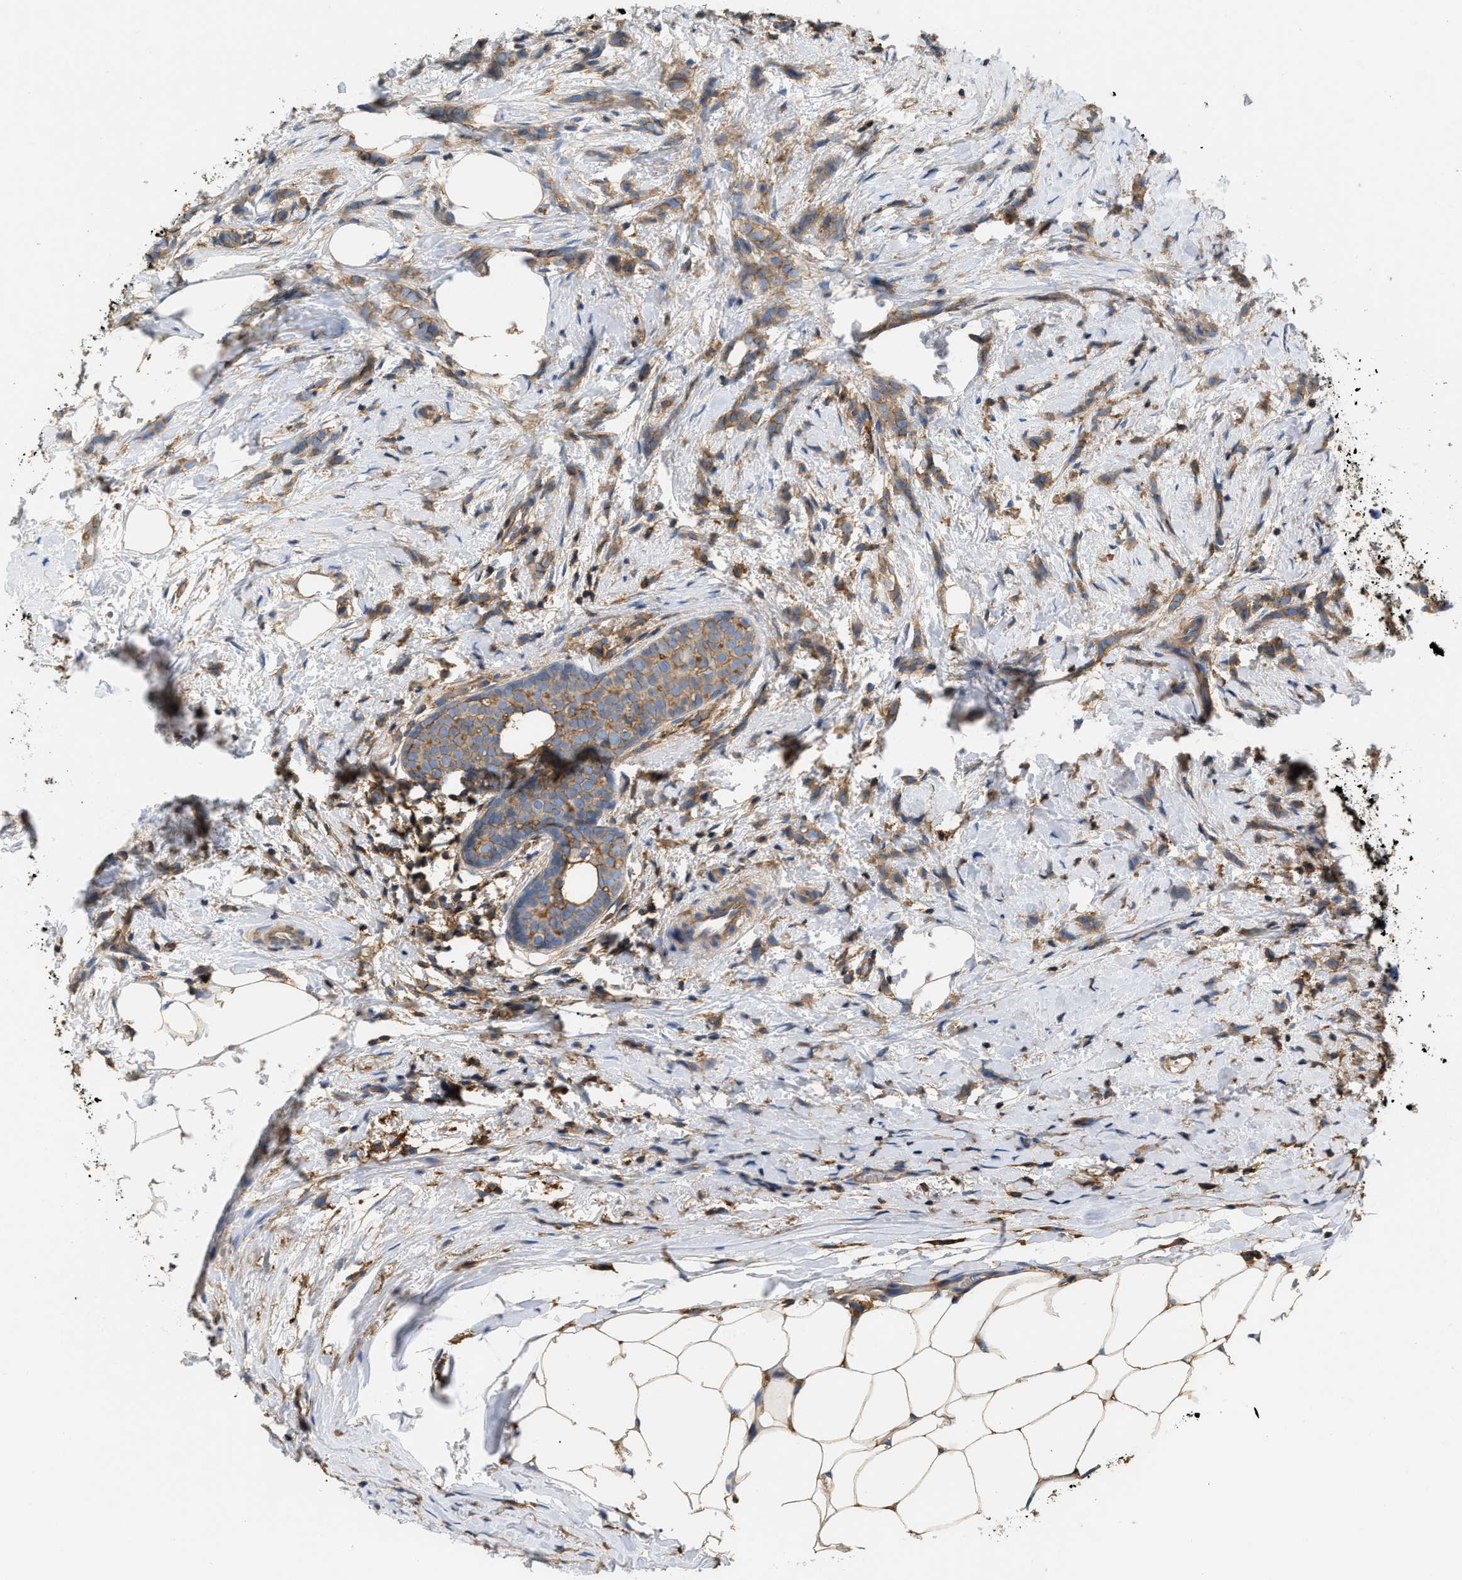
{"staining": {"intensity": "moderate", "quantity": ">75%", "location": "cytoplasmic/membranous"}, "tissue": "breast cancer", "cell_type": "Tumor cells", "image_type": "cancer", "snomed": [{"axis": "morphology", "description": "Lobular carcinoma, in situ"}, {"axis": "morphology", "description": "Lobular carcinoma"}, {"axis": "topography", "description": "Breast"}], "caption": "Breast cancer stained with immunohistochemistry reveals moderate cytoplasmic/membranous staining in approximately >75% of tumor cells. (DAB (3,3'-diaminobenzidine) = brown stain, brightfield microscopy at high magnification).", "gene": "GNB4", "patient": {"sex": "female", "age": 41}}